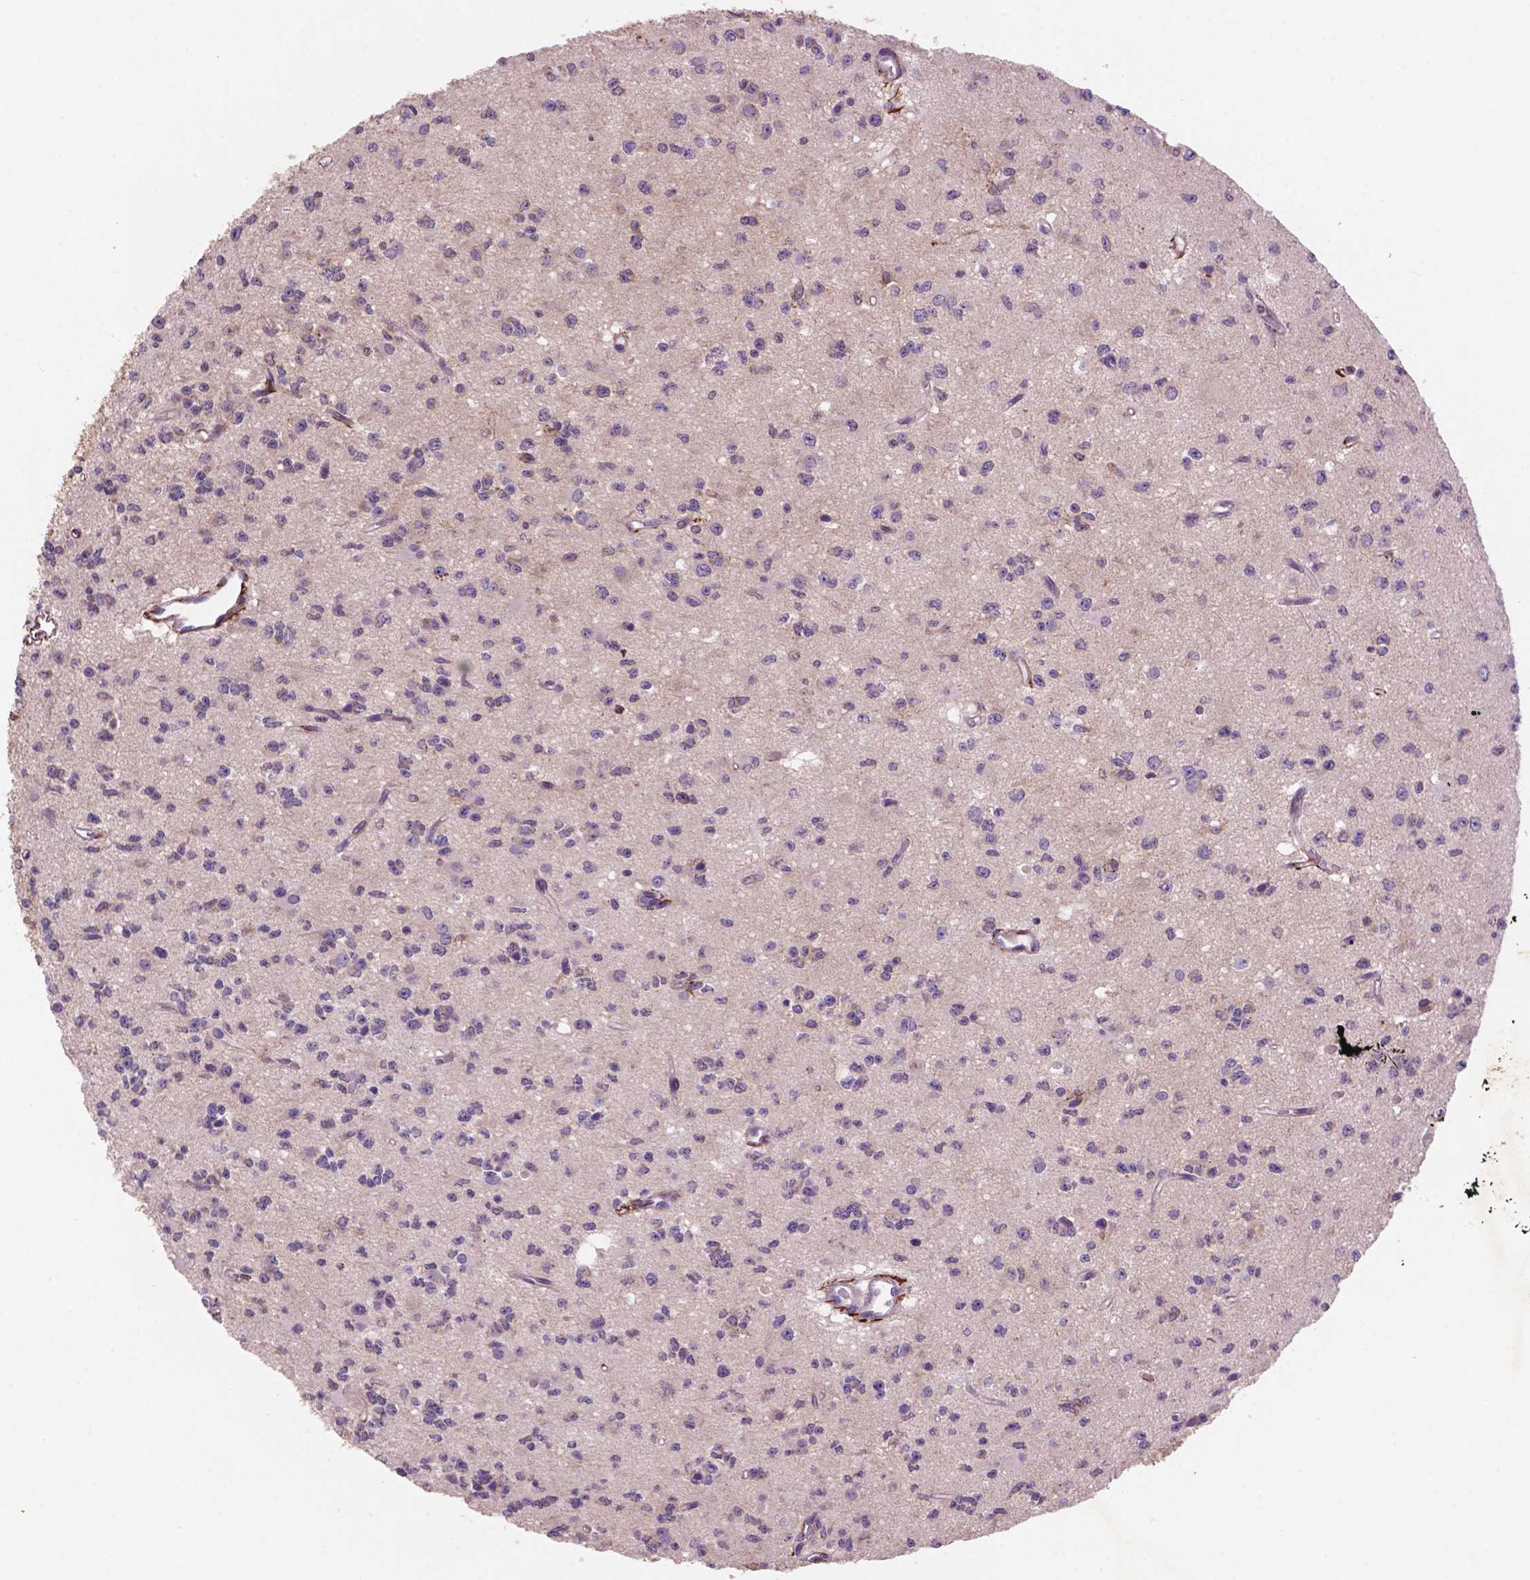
{"staining": {"intensity": "negative", "quantity": "none", "location": "none"}, "tissue": "glioma", "cell_type": "Tumor cells", "image_type": "cancer", "snomed": [{"axis": "morphology", "description": "Glioma, malignant, Low grade"}, {"axis": "topography", "description": "Brain"}], "caption": "The image demonstrates no staining of tumor cells in low-grade glioma (malignant).", "gene": "LRRC3C", "patient": {"sex": "female", "age": 45}}